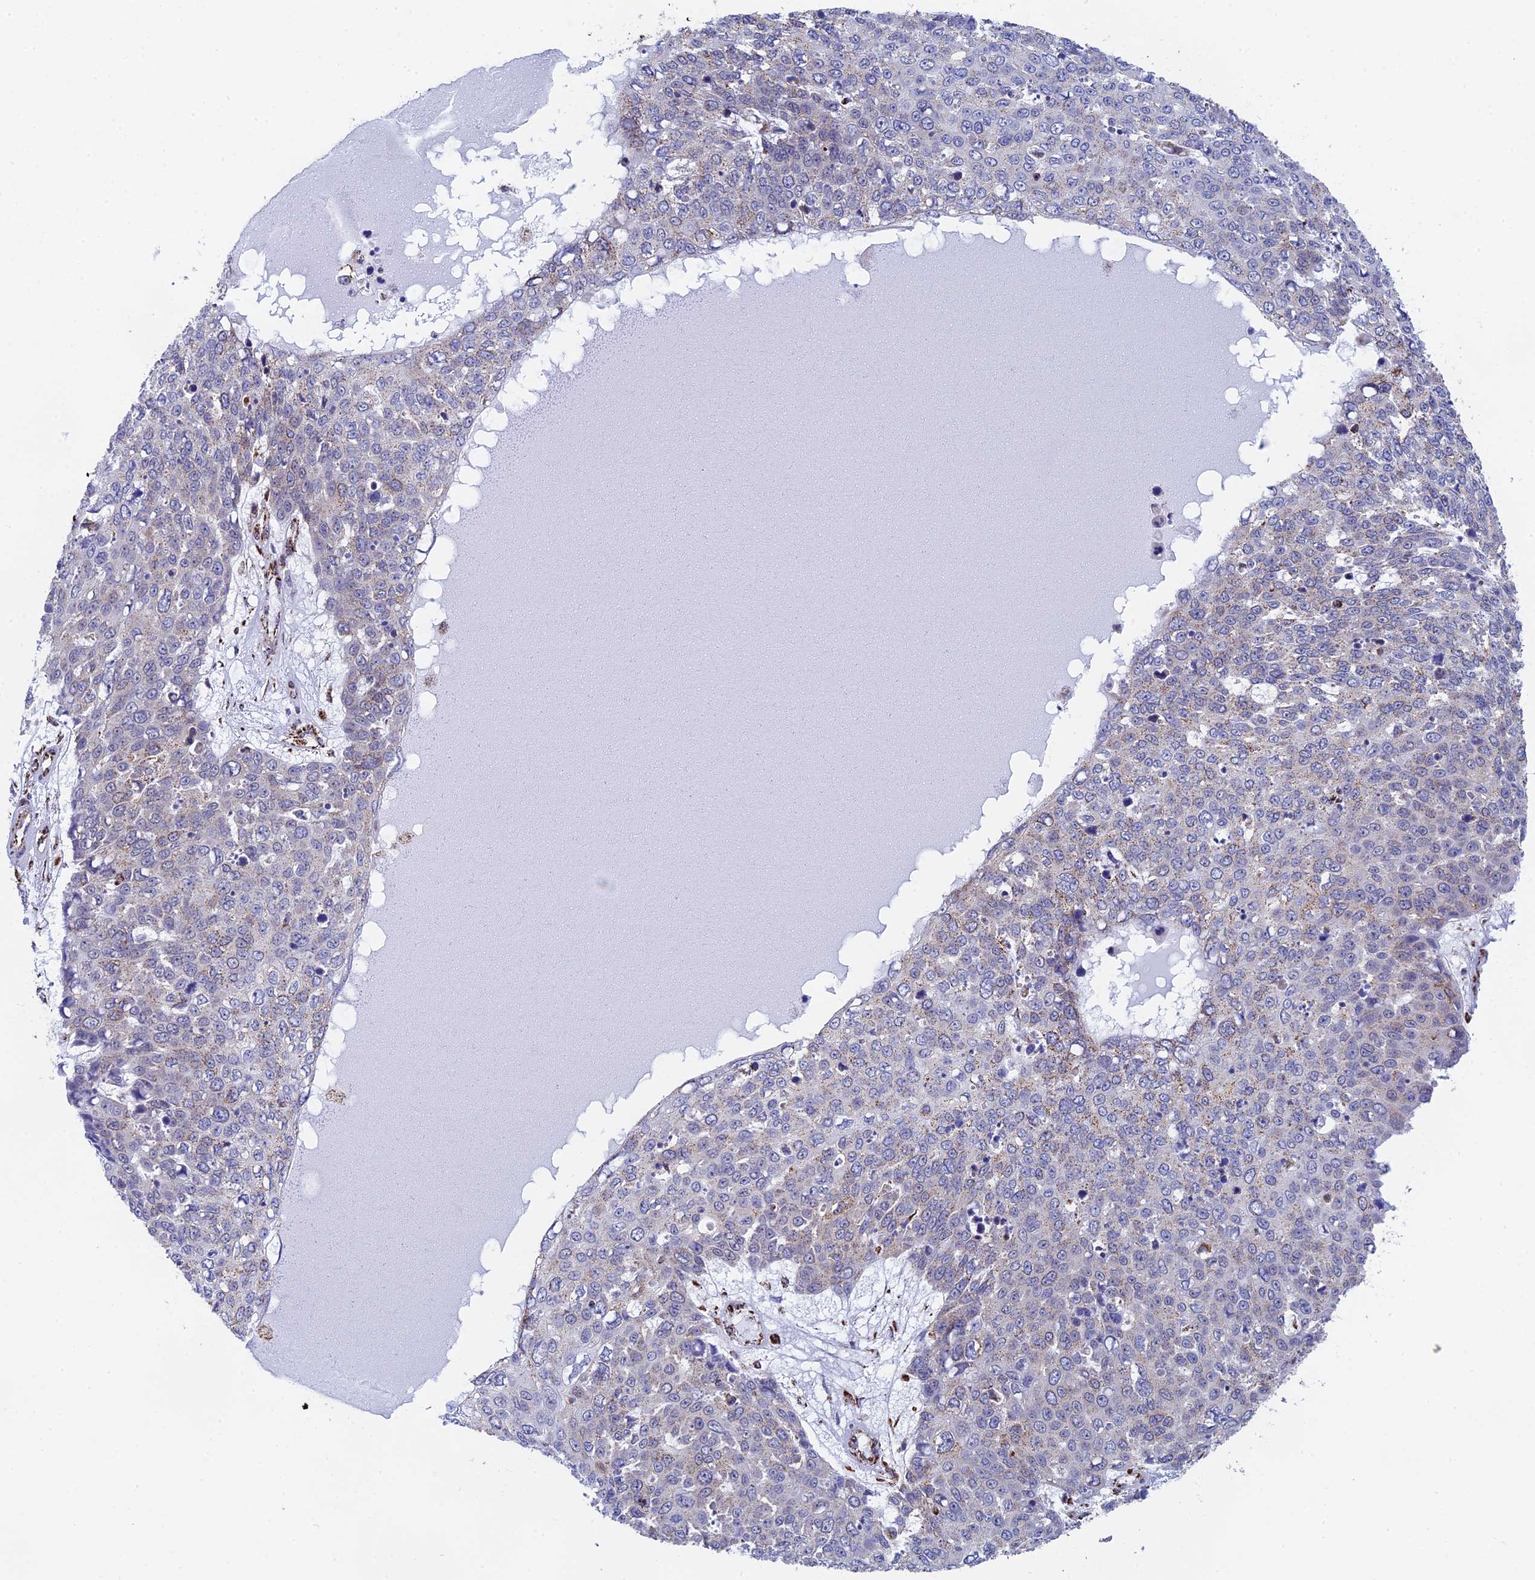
{"staining": {"intensity": "moderate", "quantity": "<25%", "location": "cytoplasmic/membranous"}, "tissue": "skin cancer", "cell_type": "Tumor cells", "image_type": "cancer", "snomed": [{"axis": "morphology", "description": "Squamous cell carcinoma, NOS"}, {"axis": "topography", "description": "Skin"}], "caption": "Protein expression analysis of human squamous cell carcinoma (skin) reveals moderate cytoplasmic/membranous staining in about <25% of tumor cells.", "gene": "CDC16", "patient": {"sex": "male", "age": 71}}